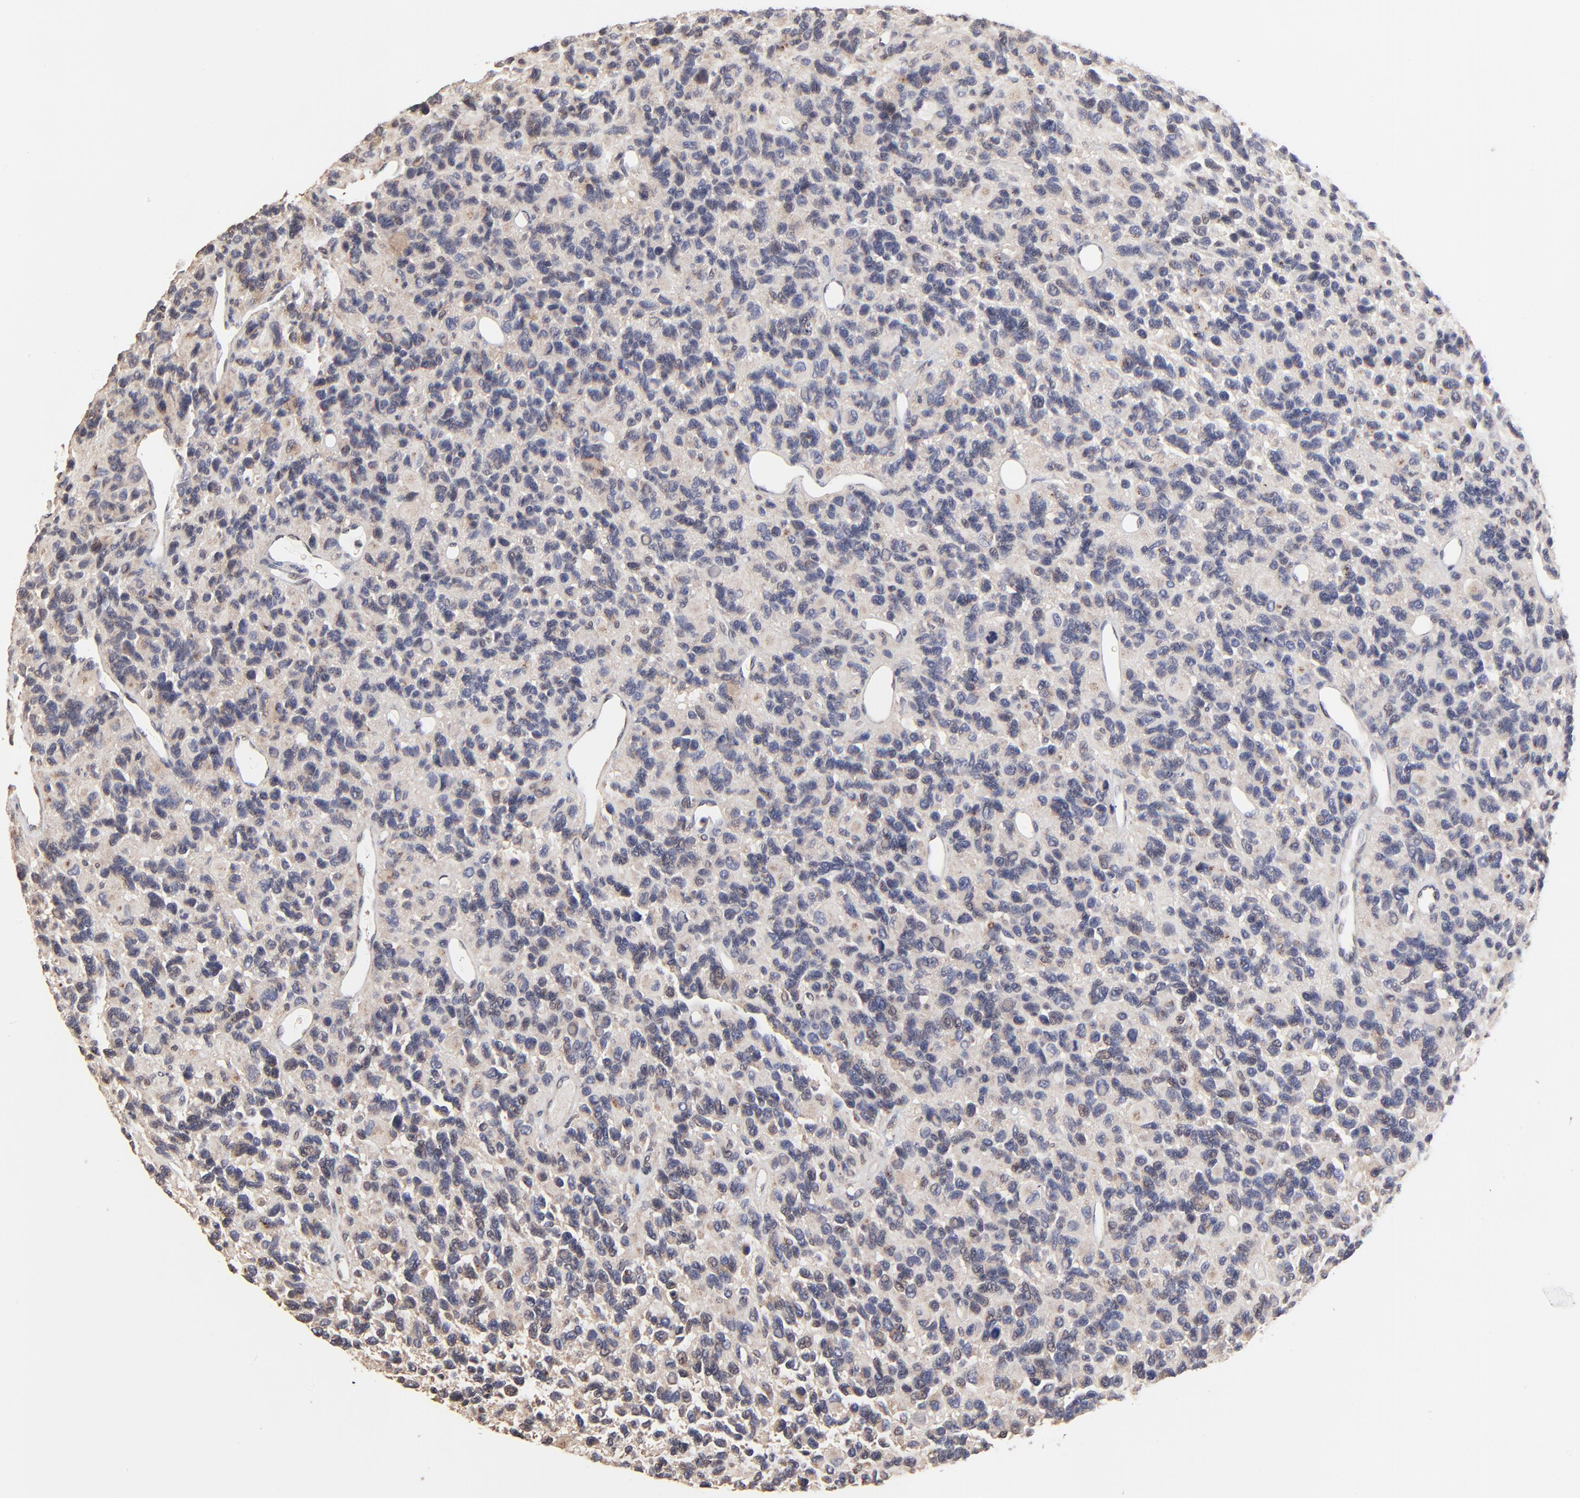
{"staining": {"intensity": "weak", "quantity": "<25%", "location": "cytoplasmic/membranous"}, "tissue": "glioma", "cell_type": "Tumor cells", "image_type": "cancer", "snomed": [{"axis": "morphology", "description": "Glioma, malignant, High grade"}, {"axis": "topography", "description": "Brain"}], "caption": "A histopathology image of human malignant glioma (high-grade) is negative for staining in tumor cells.", "gene": "ELP2", "patient": {"sex": "male", "age": 77}}